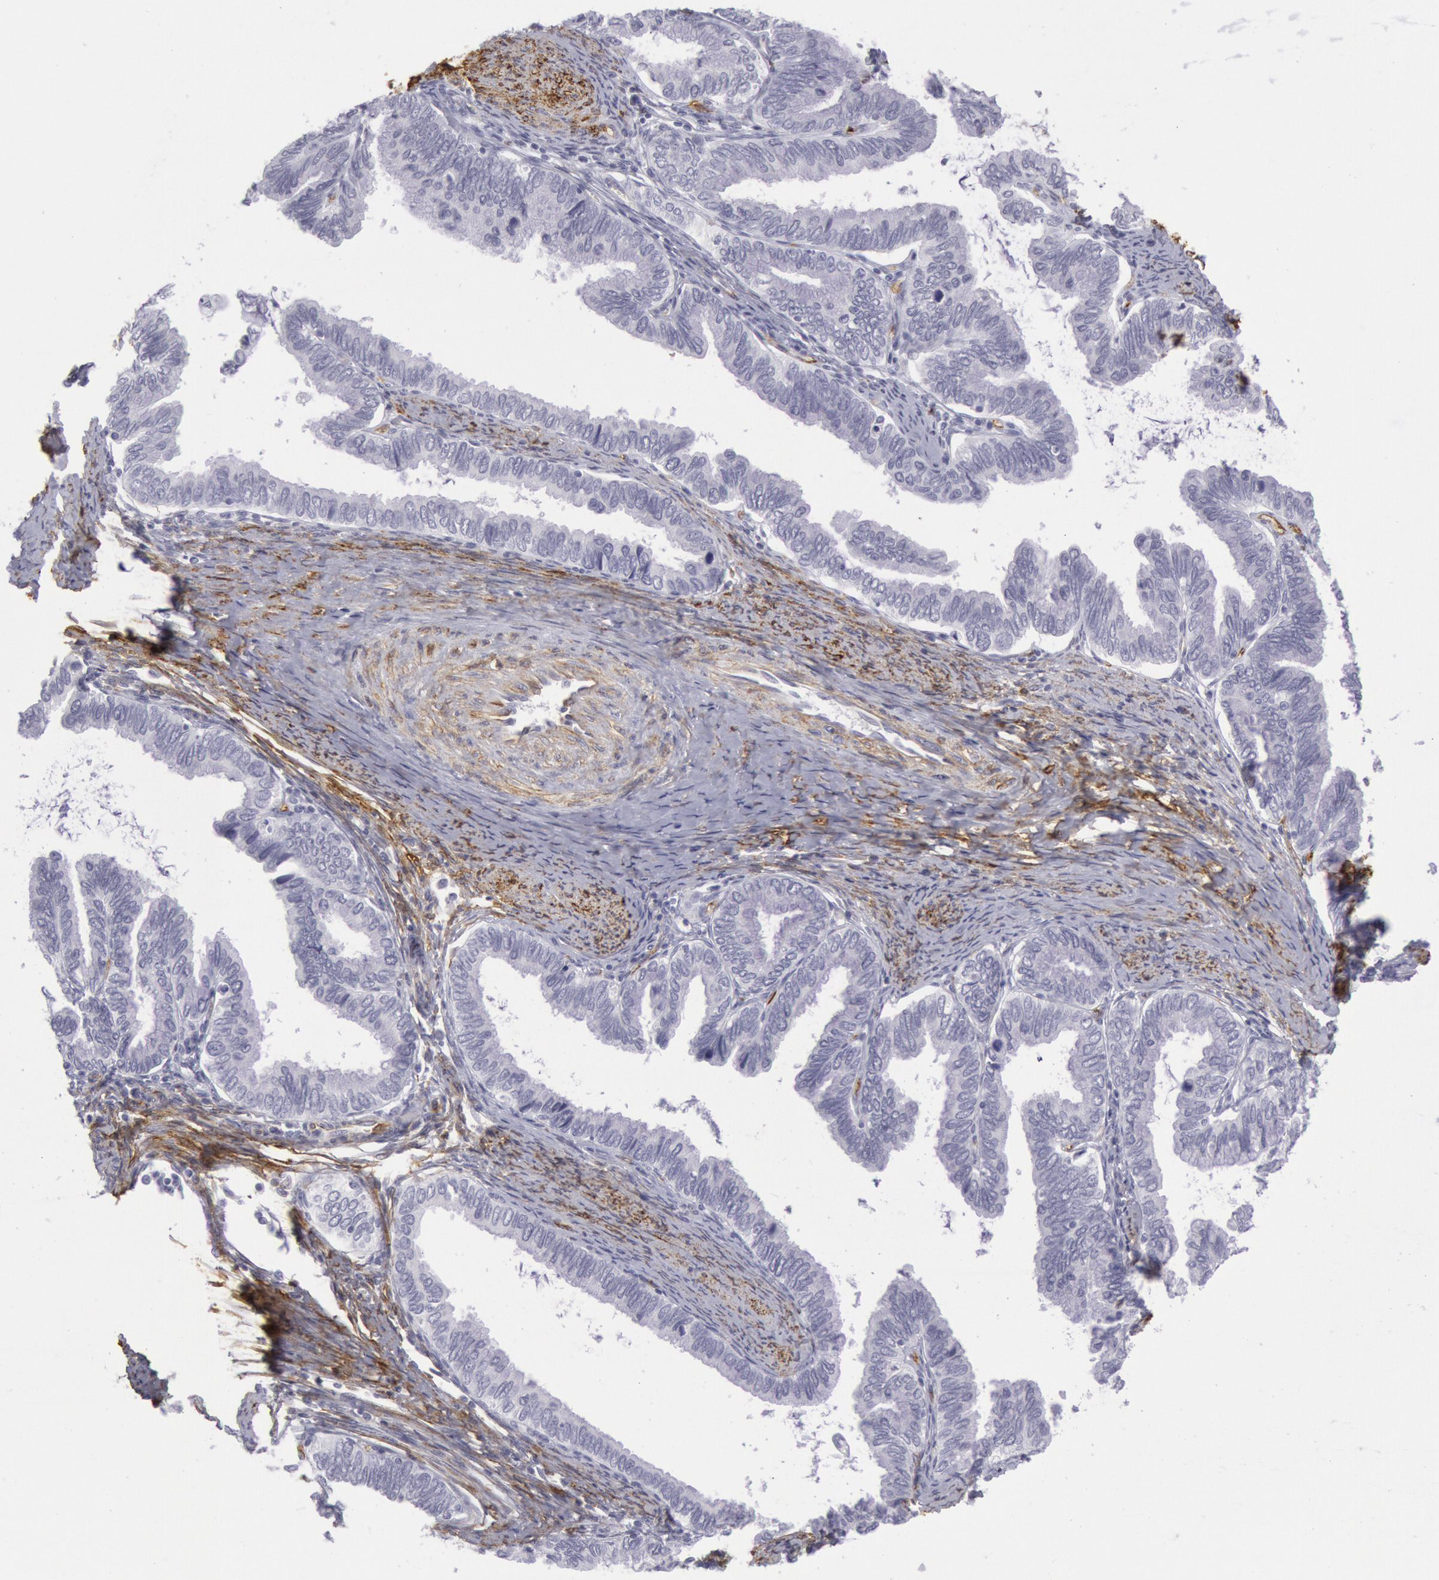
{"staining": {"intensity": "negative", "quantity": "none", "location": "none"}, "tissue": "cervical cancer", "cell_type": "Tumor cells", "image_type": "cancer", "snomed": [{"axis": "morphology", "description": "Adenocarcinoma, NOS"}, {"axis": "topography", "description": "Cervix"}], "caption": "Protein analysis of cervical cancer exhibits no significant expression in tumor cells.", "gene": "CDH13", "patient": {"sex": "female", "age": 49}}